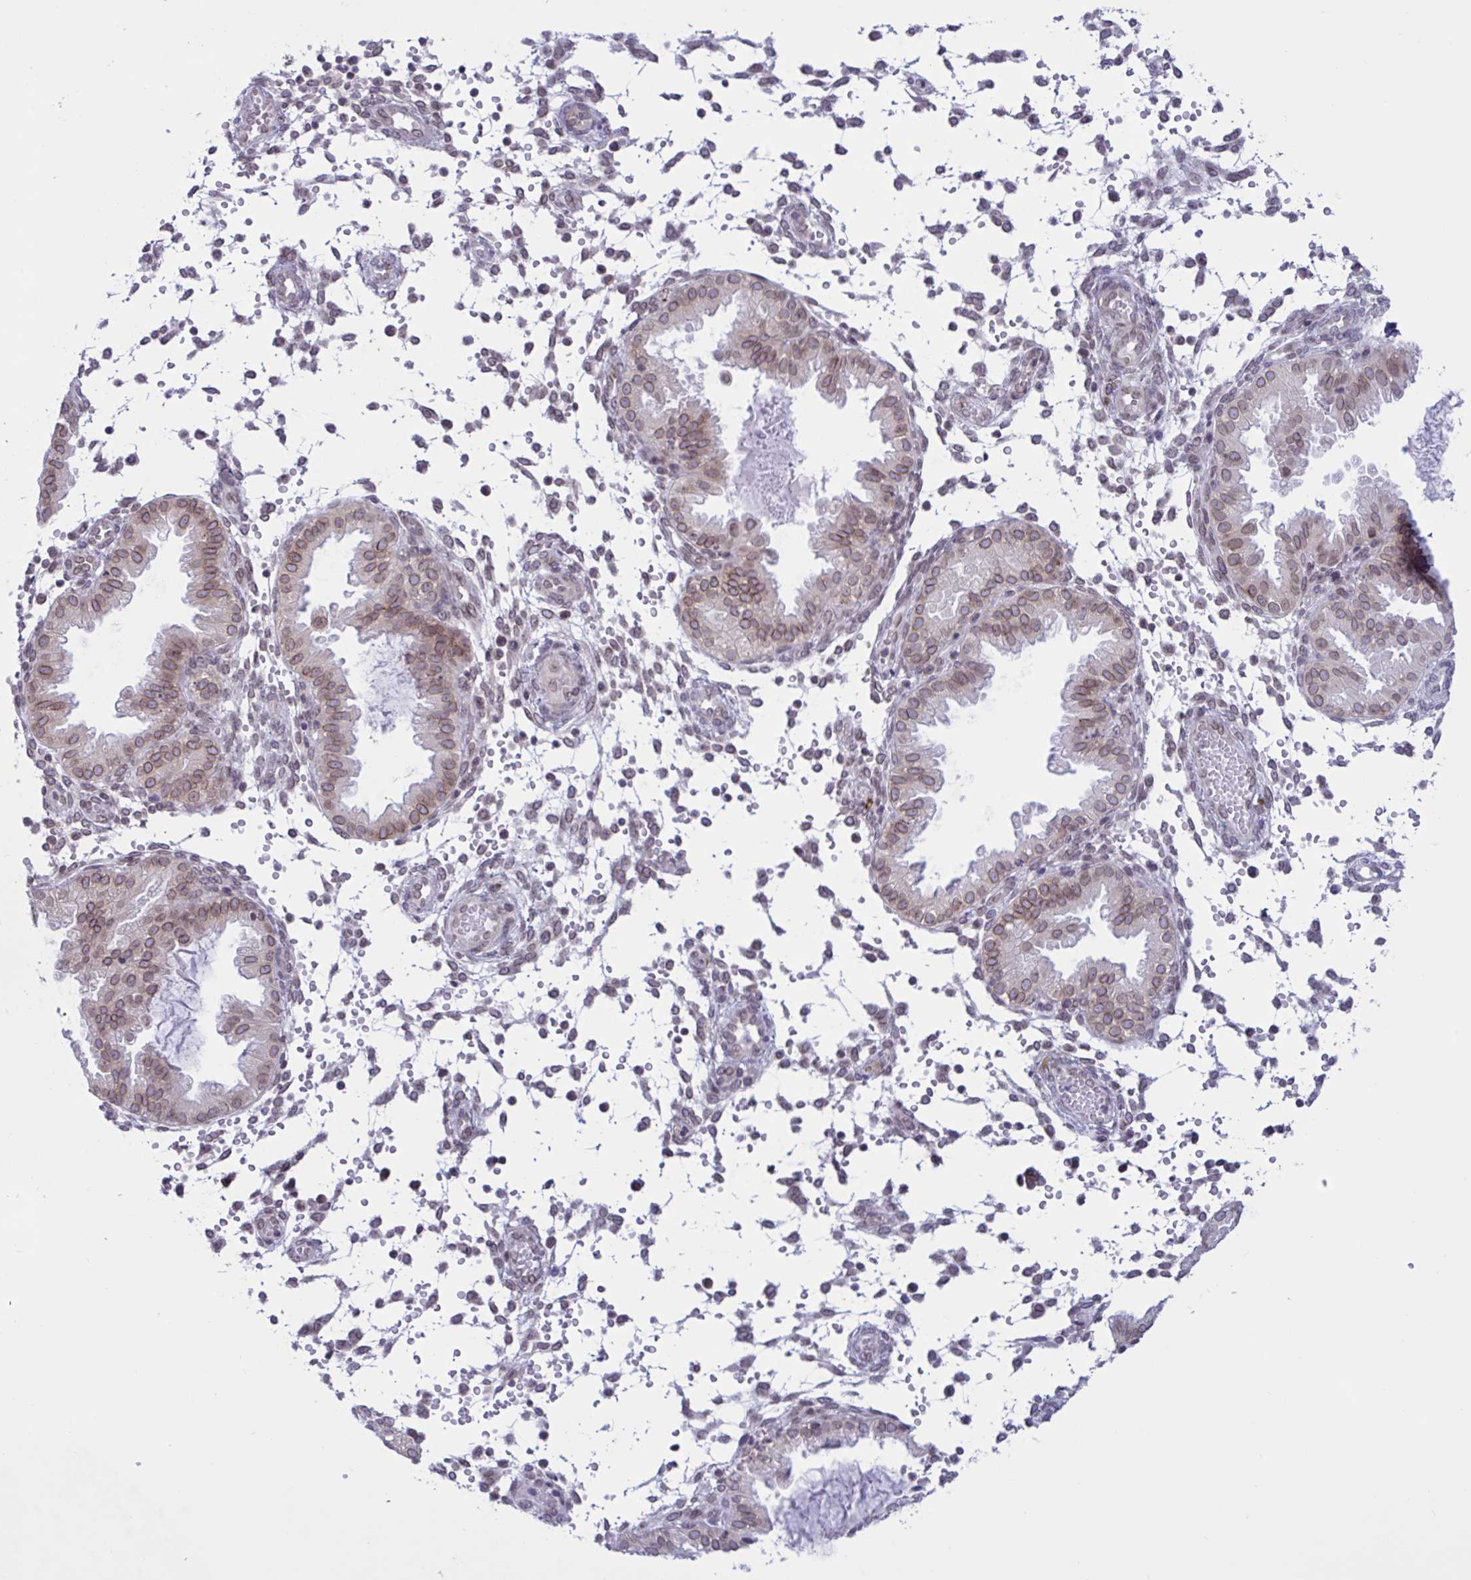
{"staining": {"intensity": "negative", "quantity": "none", "location": "none"}, "tissue": "endometrium", "cell_type": "Cells in endometrial stroma", "image_type": "normal", "snomed": [{"axis": "morphology", "description": "Normal tissue, NOS"}, {"axis": "topography", "description": "Endometrium"}], "caption": "IHC image of normal endometrium: human endometrium stained with DAB (3,3'-diaminobenzidine) reveals no significant protein positivity in cells in endometrial stroma.", "gene": "DOCK11", "patient": {"sex": "female", "age": 33}}